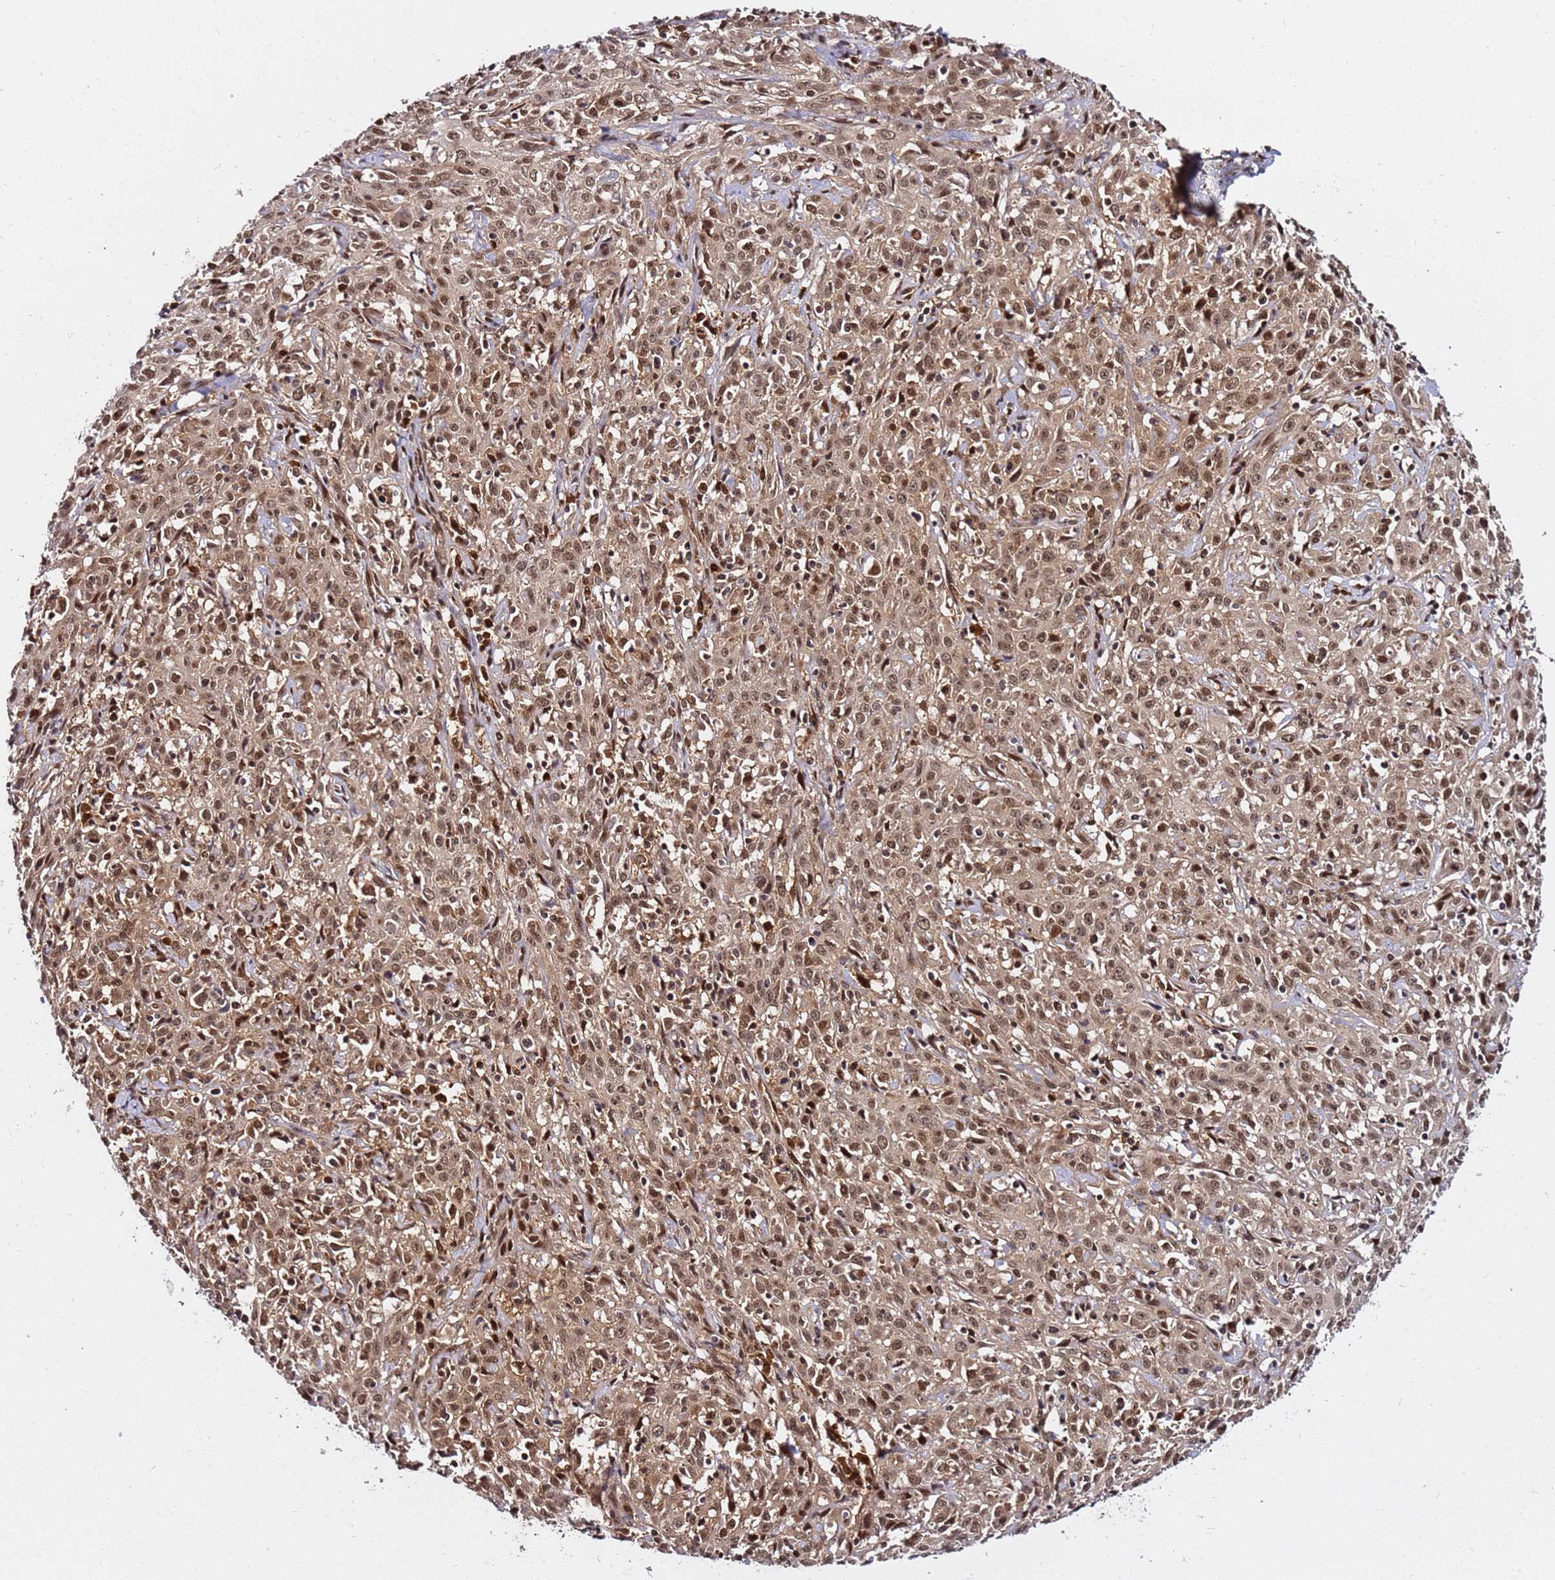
{"staining": {"intensity": "moderate", "quantity": ">75%", "location": "nuclear"}, "tissue": "cervical cancer", "cell_type": "Tumor cells", "image_type": "cancer", "snomed": [{"axis": "morphology", "description": "Squamous cell carcinoma, NOS"}, {"axis": "topography", "description": "Cervix"}], "caption": "A brown stain shows moderate nuclear positivity of a protein in human cervical squamous cell carcinoma tumor cells.", "gene": "RGS18", "patient": {"sex": "female", "age": 57}}